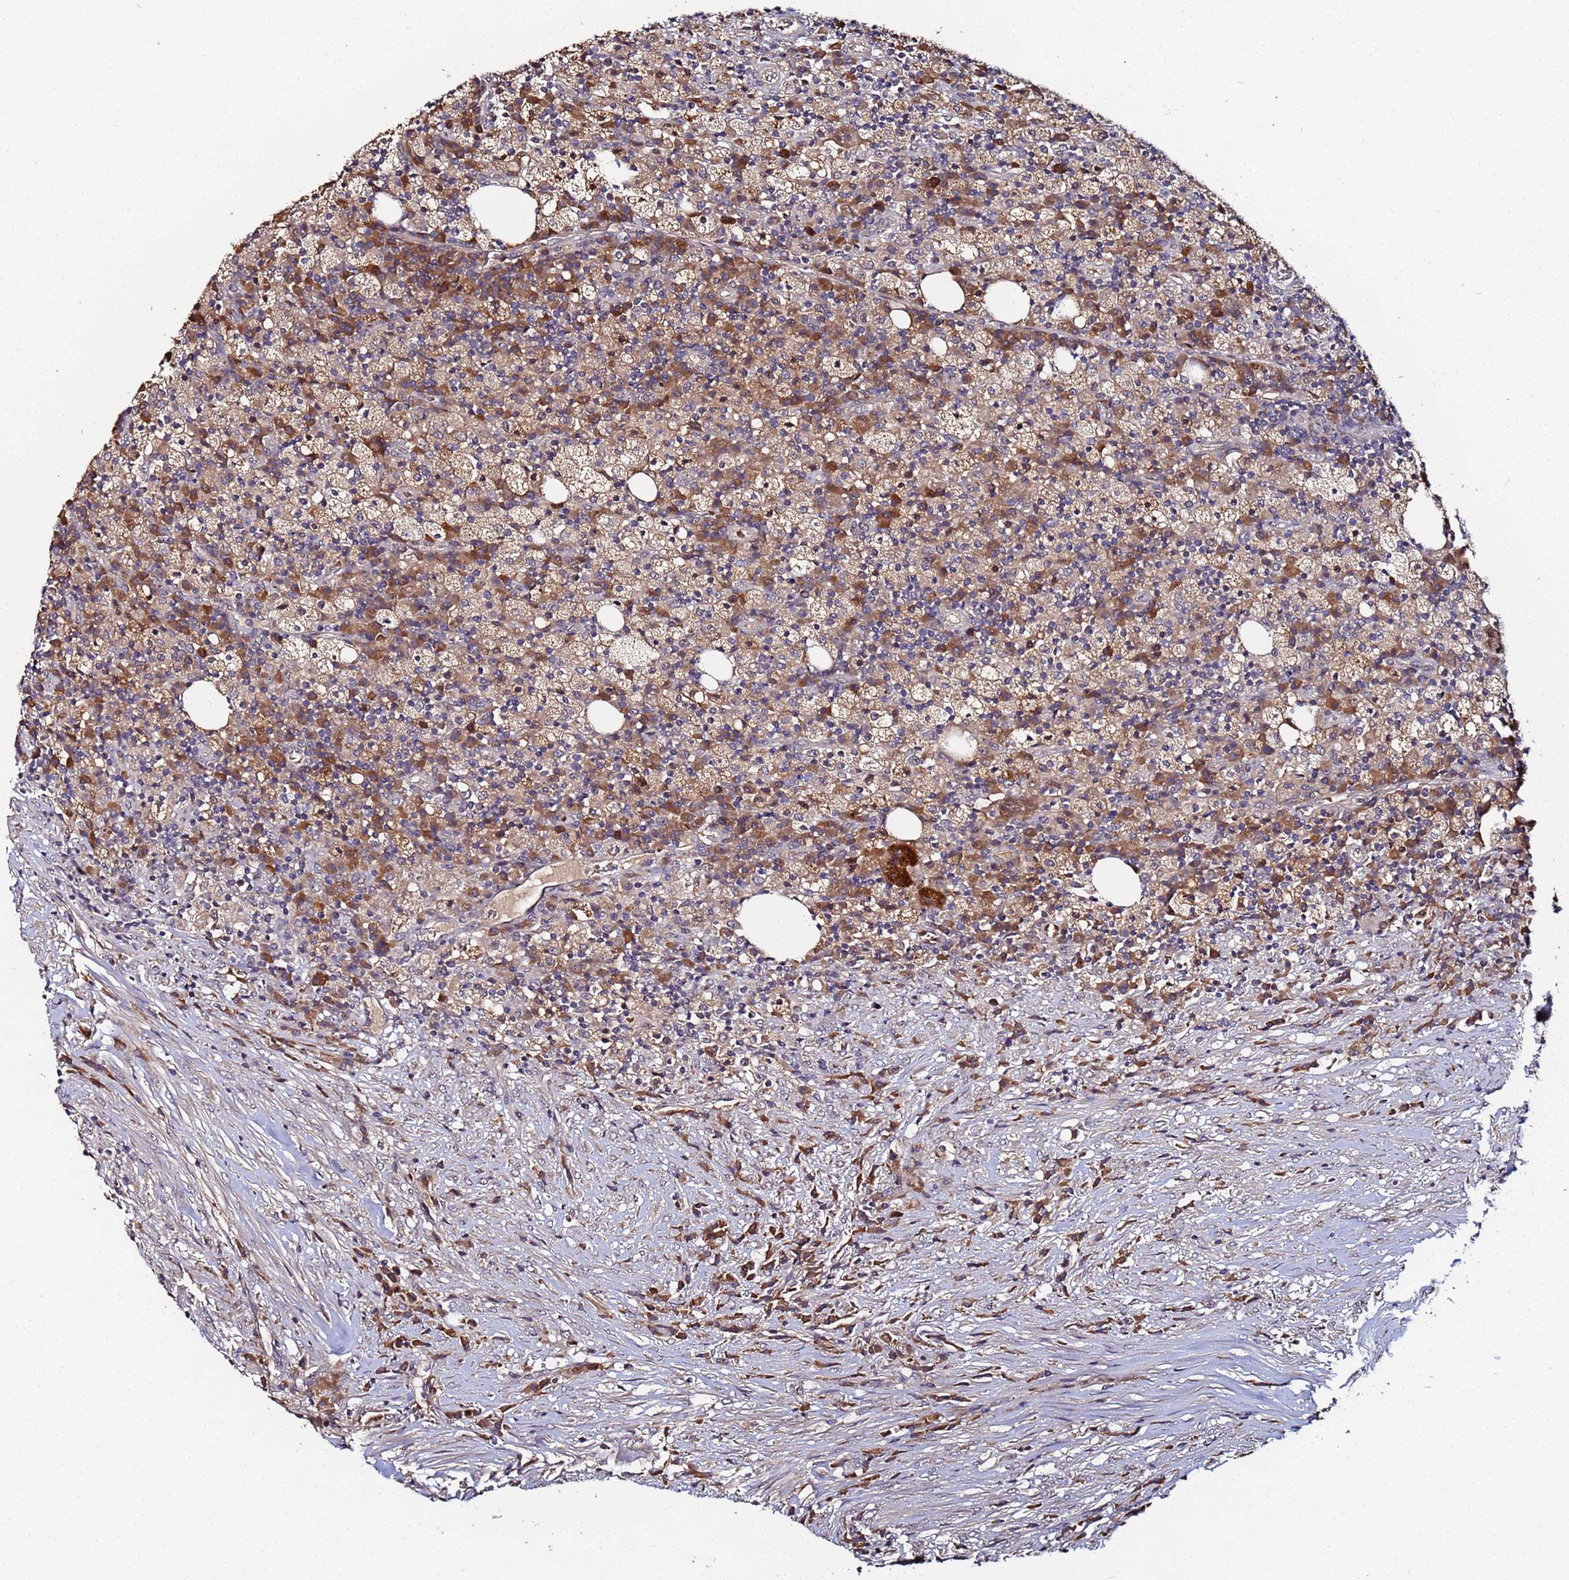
{"staining": {"intensity": "moderate", "quantity": "25%-75%", "location": "cytoplasmic/membranous"}, "tissue": "colorectal cancer", "cell_type": "Tumor cells", "image_type": "cancer", "snomed": [{"axis": "morphology", "description": "Adenocarcinoma, NOS"}, {"axis": "topography", "description": "Colon"}], "caption": "Adenocarcinoma (colorectal) tissue reveals moderate cytoplasmic/membranous staining in approximately 25%-75% of tumor cells, visualized by immunohistochemistry.", "gene": "OSER1", "patient": {"sex": "male", "age": 83}}